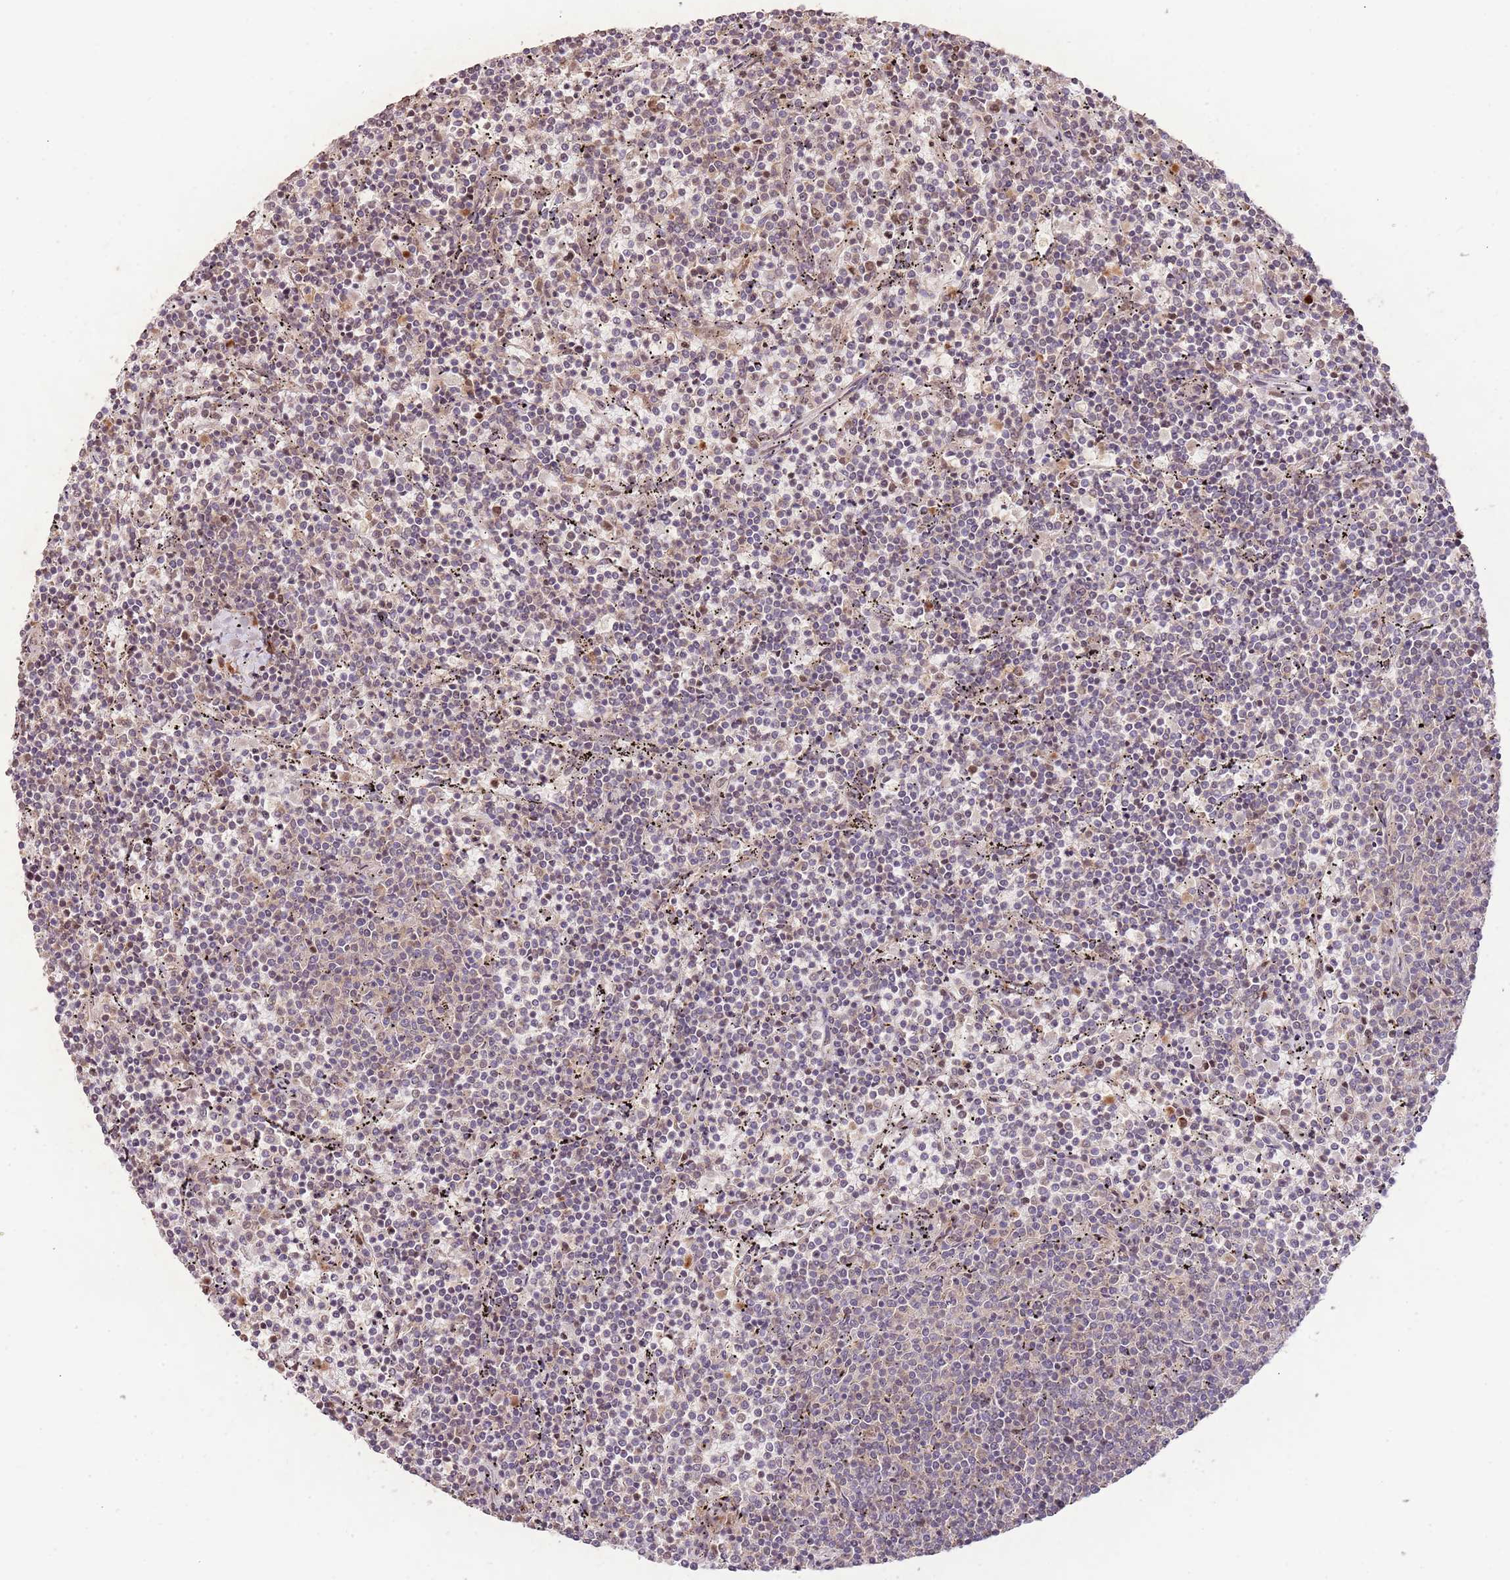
{"staining": {"intensity": "weak", "quantity": "<25%", "location": "nuclear"}, "tissue": "lymphoma", "cell_type": "Tumor cells", "image_type": "cancer", "snomed": [{"axis": "morphology", "description": "Malignant lymphoma, non-Hodgkin's type, Low grade"}, {"axis": "topography", "description": "Spleen"}], "caption": "High magnification brightfield microscopy of low-grade malignant lymphoma, non-Hodgkin's type stained with DAB (3,3'-diaminobenzidine) (brown) and counterstained with hematoxylin (blue): tumor cells show no significant expression. Brightfield microscopy of immunohistochemistry stained with DAB (3,3'-diaminobenzidine) (brown) and hematoxylin (blue), captured at high magnification.", "gene": "SLC16A4", "patient": {"sex": "female", "age": 50}}